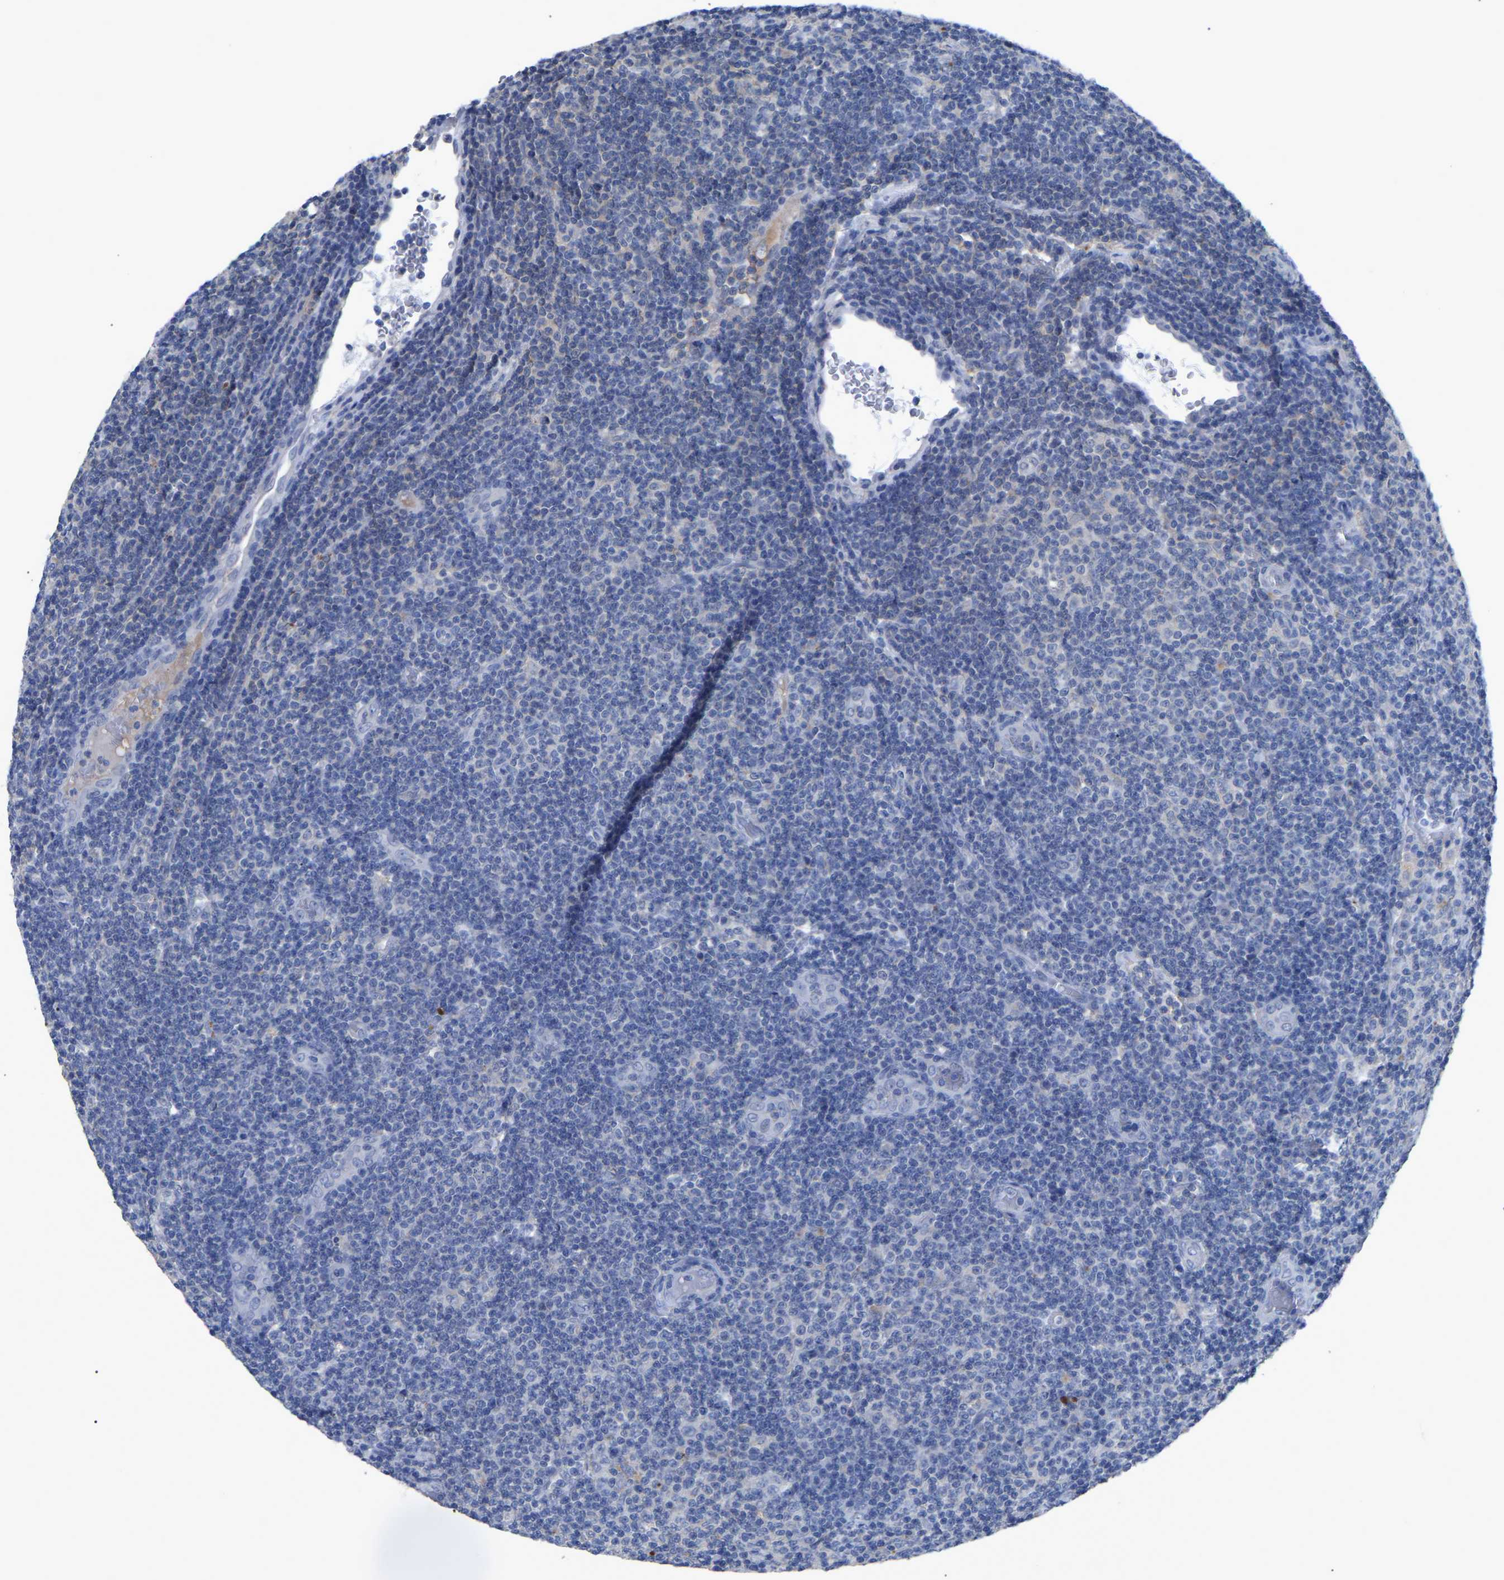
{"staining": {"intensity": "negative", "quantity": "none", "location": "none"}, "tissue": "lymphoma", "cell_type": "Tumor cells", "image_type": "cancer", "snomed": [{"axis": "morphology", "description": "Malignant lymphoma, non-Hodgkin's type, Low grade"}, {"axis": "topography", "description": "Lymph node"}], "caption": "Immunohistochemistry micrograph of human lymphoma stained for a protein (brown), which reveals no positivity in tumor cells.", "gene": "SMPD2", "patient": {"sex": "male", "age": 83}}